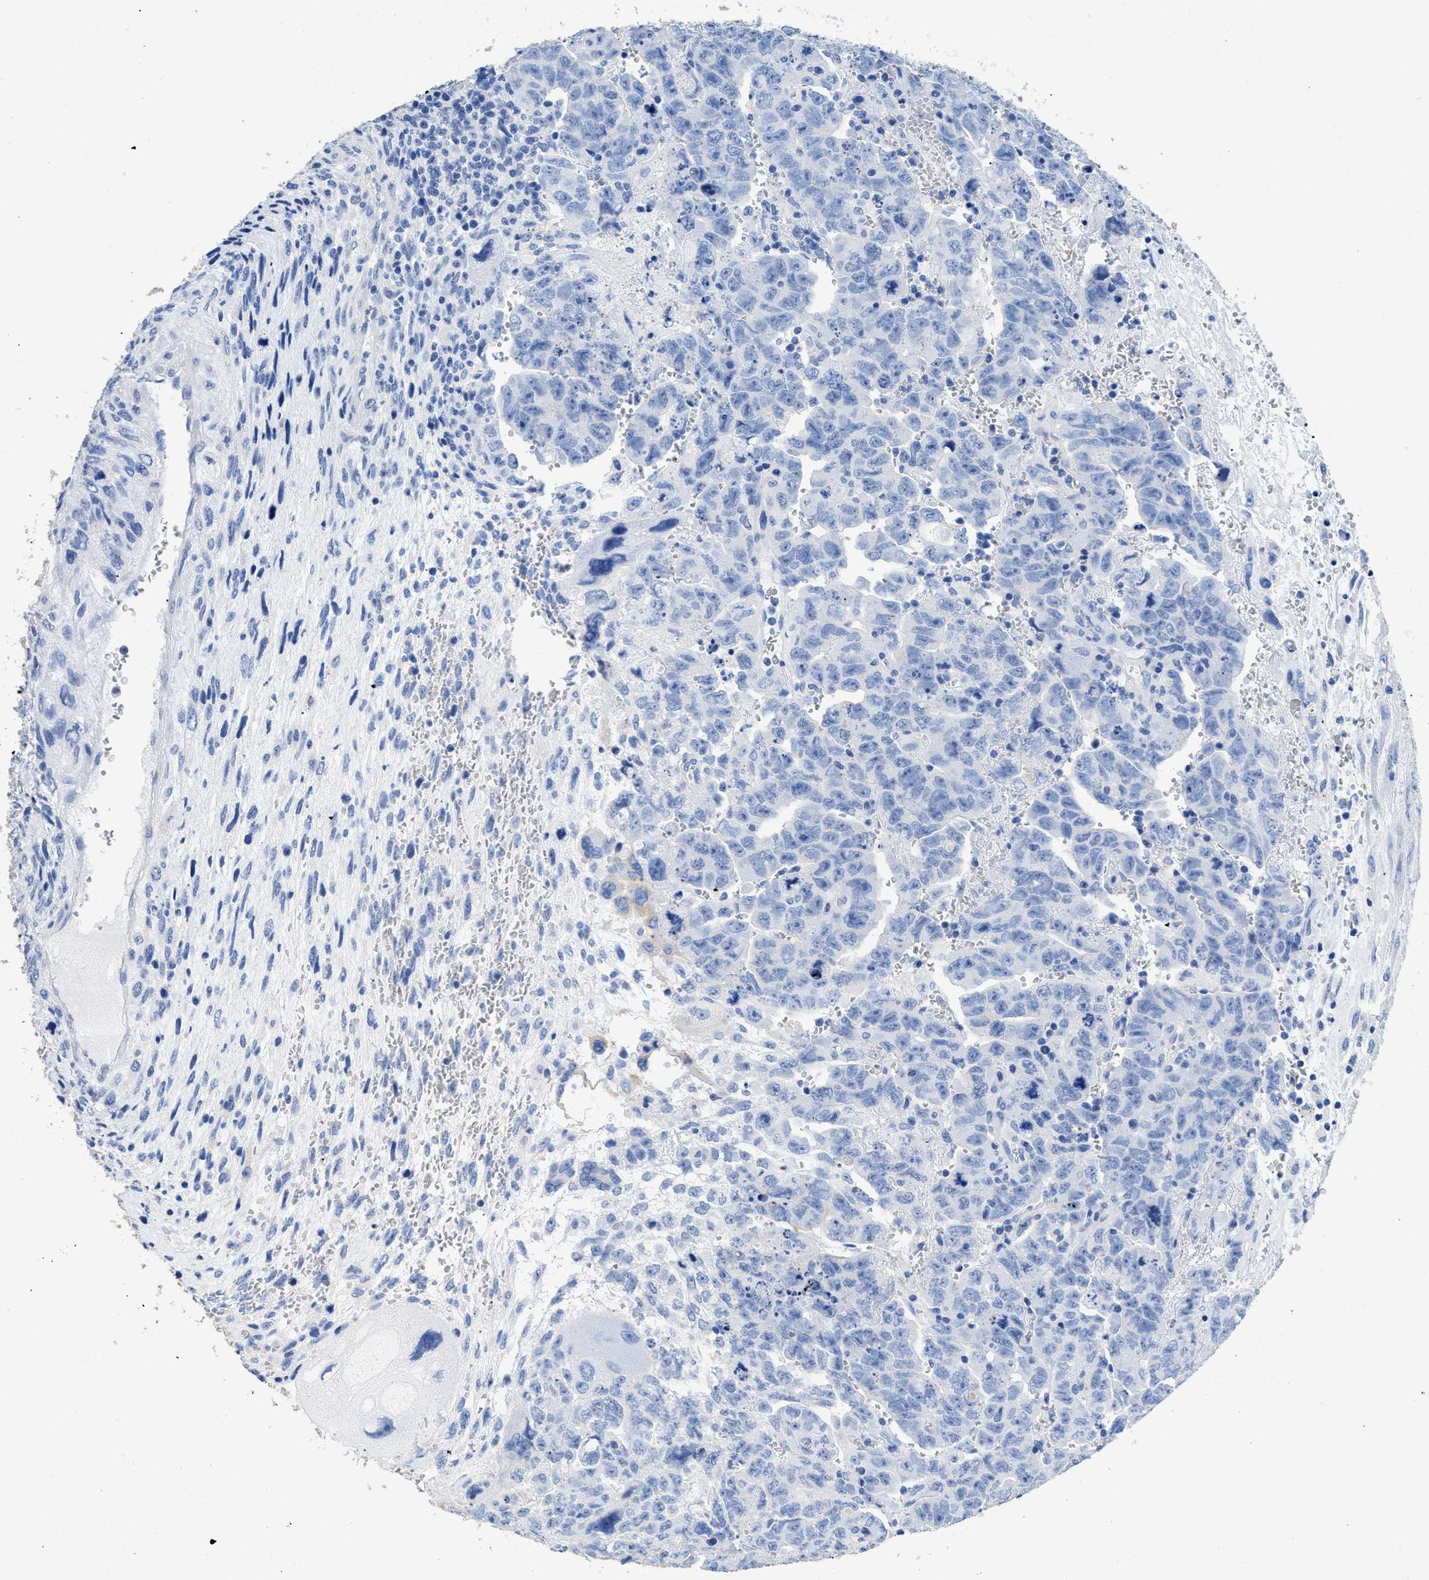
{"staining": {"intensity": "negative", "quantity": "none", "location": "none"}, "tissue": "testis cancer", "cell_type": "Tumor cells", "image_type": "cancer", "snomed": [{"axis": "morphology", "description": "Carcinoma, Embryonal, NOS"}, {"axis": "topography", "description": "Testis"}], "caption": "A high-resolution micrograph shows immunohistochemistry (IHC) staining of embryonal carcinoma (testis), which reveals no significant staining in tumor cells. (Stains: DAB (3,3'-diaminobenzidine) immunohistochemistry (IHC) with hematoxylin counter stain, Microscopy: brightfield microscopy at high magnification).", "gene": "DLC1", "patient": {"sex": "male", "age": 28}}